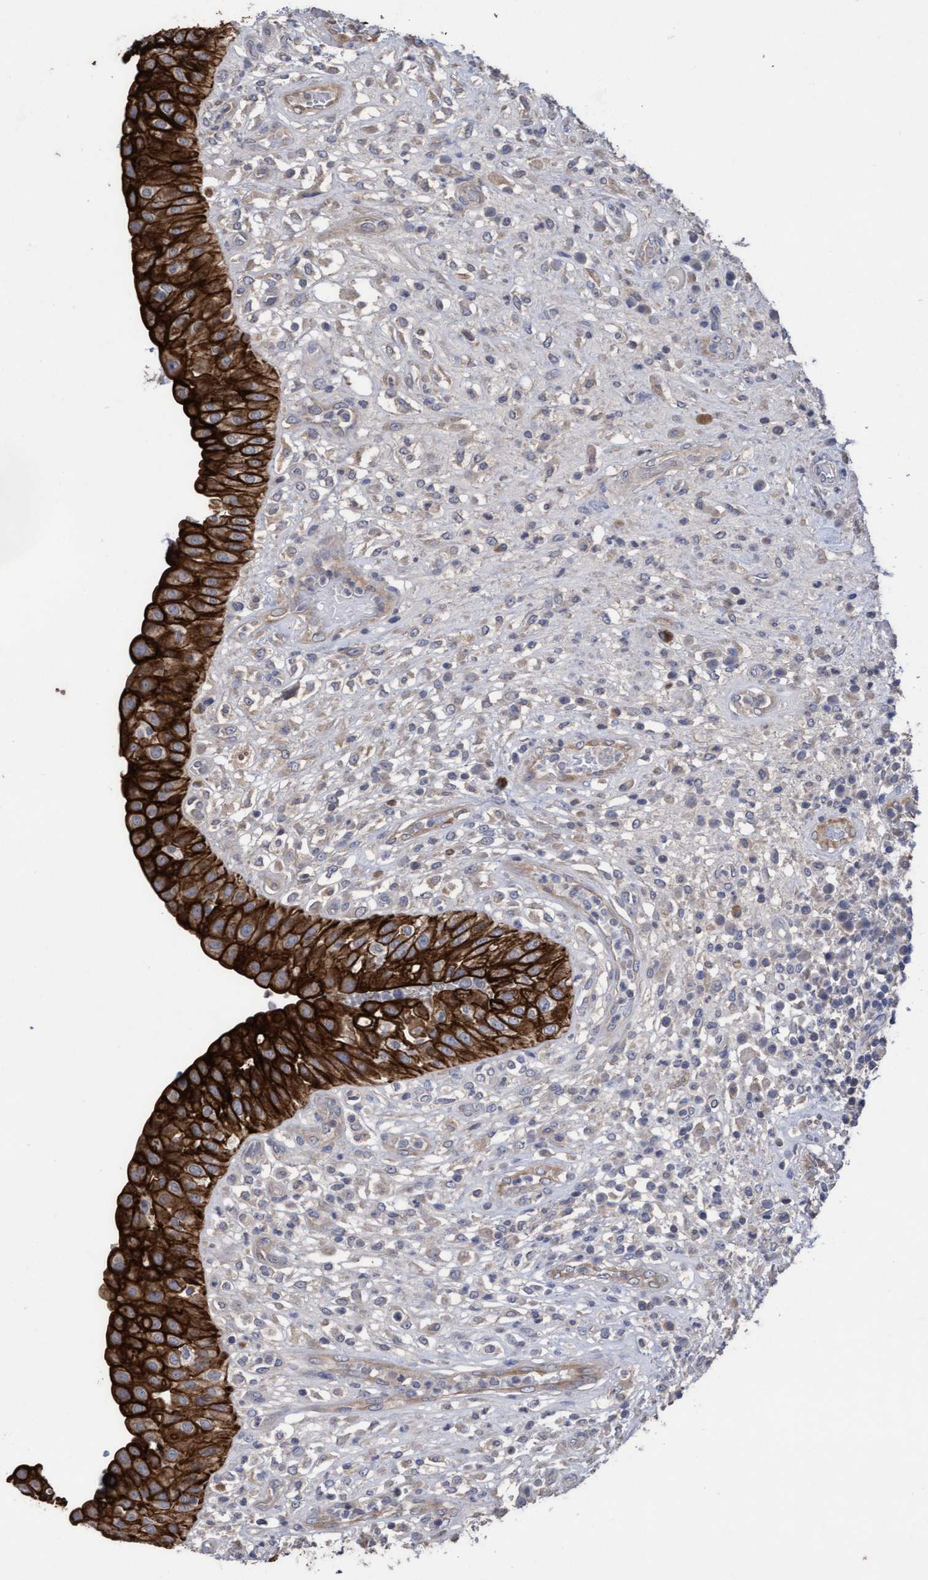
{"staining": {"intensity": "strong", "quantity": ">75%", "location": "cytoplasmic/membranous"}, "tissue": "urinary bladder", "cell_type": "Urothelial cells", "image_type": "normal", "snomed": [{"axis": "morphology", "description": "Normal tissue, NOS"}, {"axis": "topography", "description": "Urinary bladder"}], "caption": "Immunohistochemistry (IHC) (DAB (3,3'-diaminobenzidine)) staining of normal human urinary bladder reveals strong cytoplasmic/membranous protein staining in approximately >75% of urothelial cells. Nuclei are stained in blue.", "gene": "KRT24", "patient": {"sex": "female", "age": 62}}